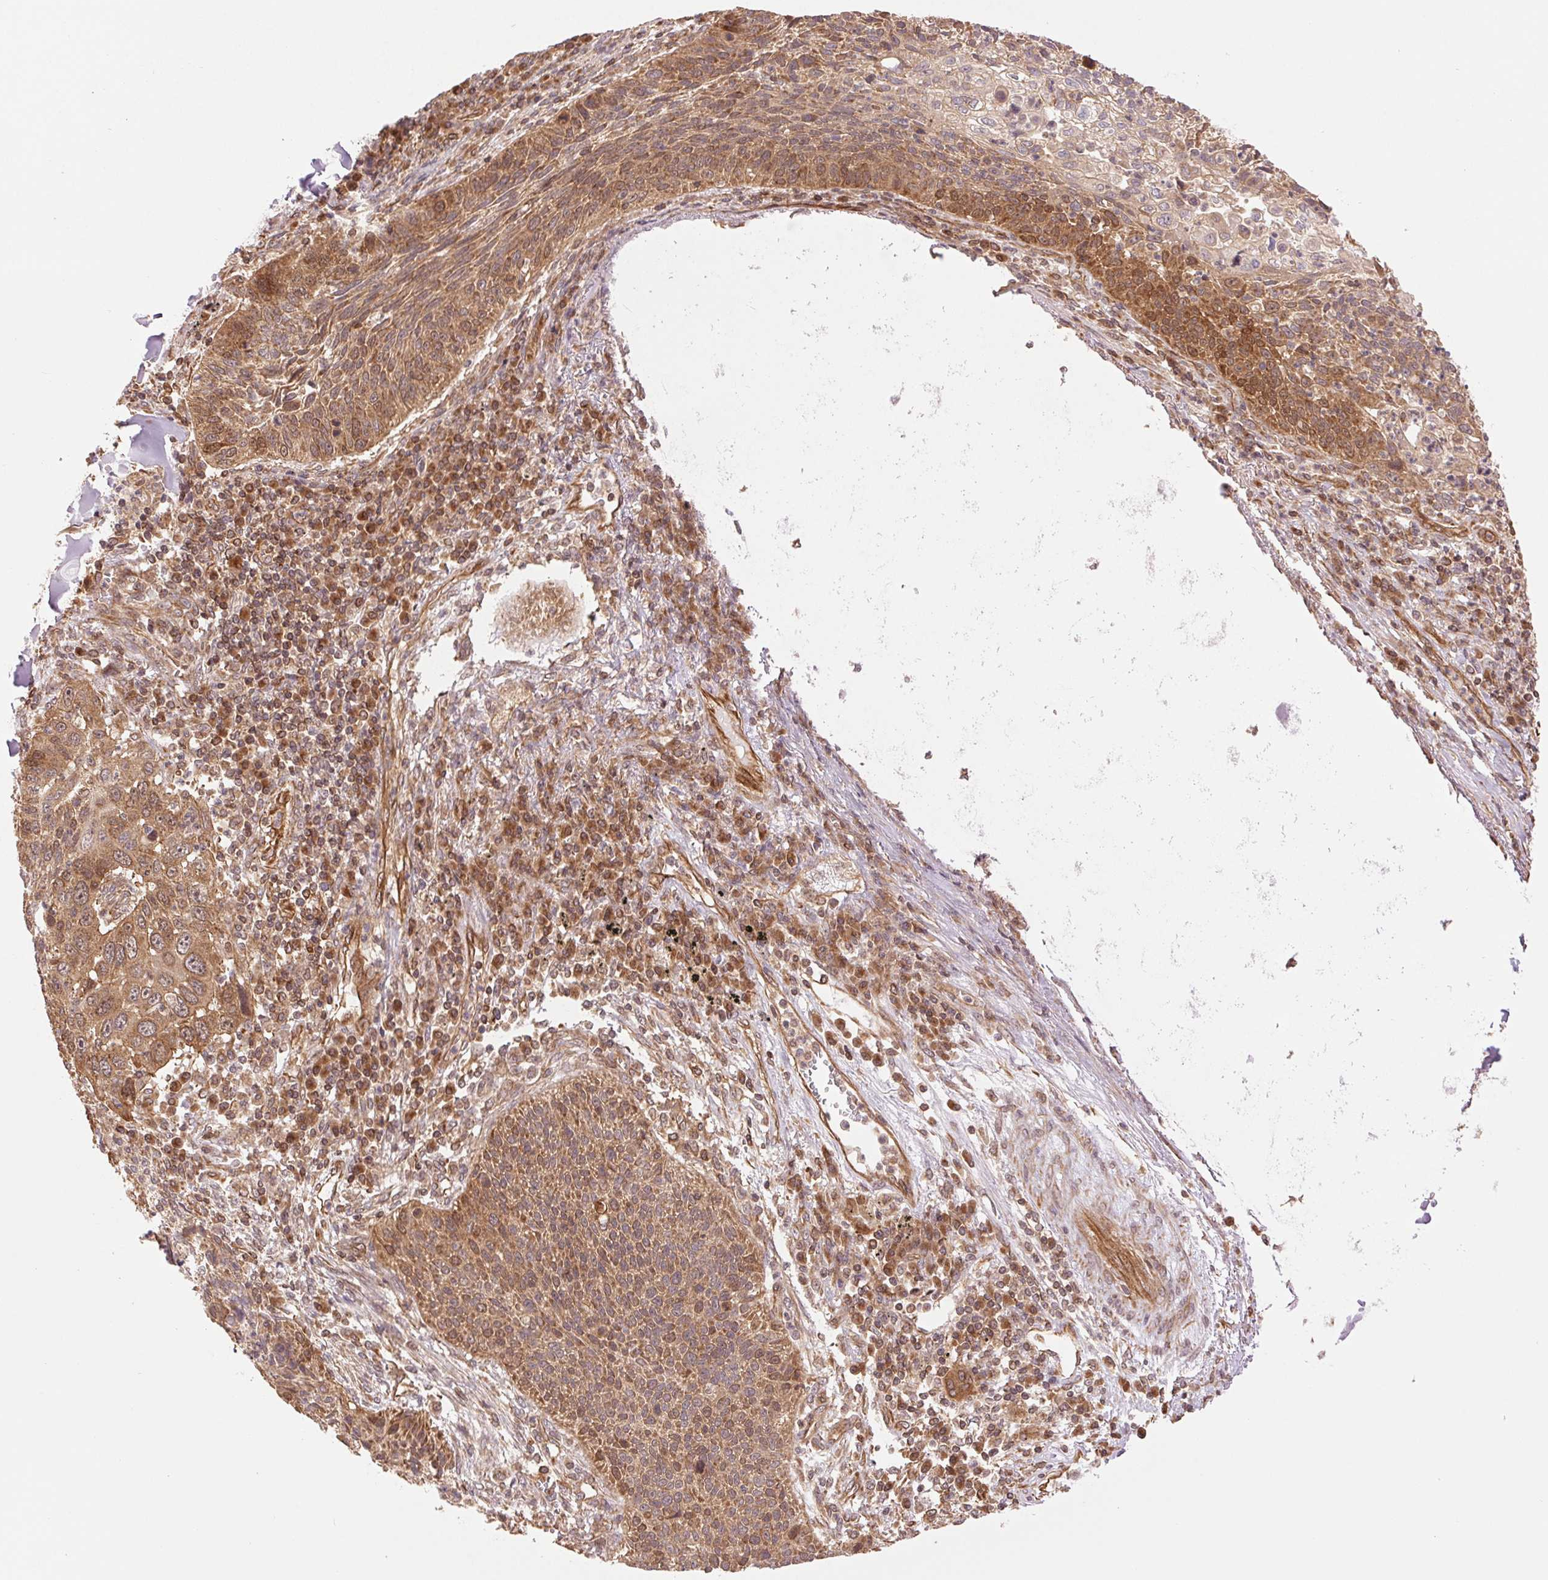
{"staining": {"intensity": "moderate", "quantity": ">75%", "location": "cytoplasmic/membranous"}, "tissue": "lung cancer", "cell_type": "Tumor cells", "image_type": "cancer", "snomed": [{"axis": "morphology", "description": "Squamous cell carcinoma, NOS"}, {"axis": "morphology", "description": "Squamous cell carcinoma, metastatic, NOS"}, {"axis": "topography", "description": "Lung"}, {"axis": "topography", "description": "Pleura, NOS"}], "caption": "DAB (3,3'-diaminobenzidine) immunohistochemical staining of human lung cancer (metastatic squamous cell carcinoma) shows moderate cytoplasmic/membranous protein expression in approximately >75% of tumor cells. The staining is performed using DAB (3,3'-diaminobenzidine) brown chromogen to label protein expression. The nuclei are counter-stained blue using hematoxylin.", "gene": "STARD7", "patient": {"sex": "male", "age": 72}}